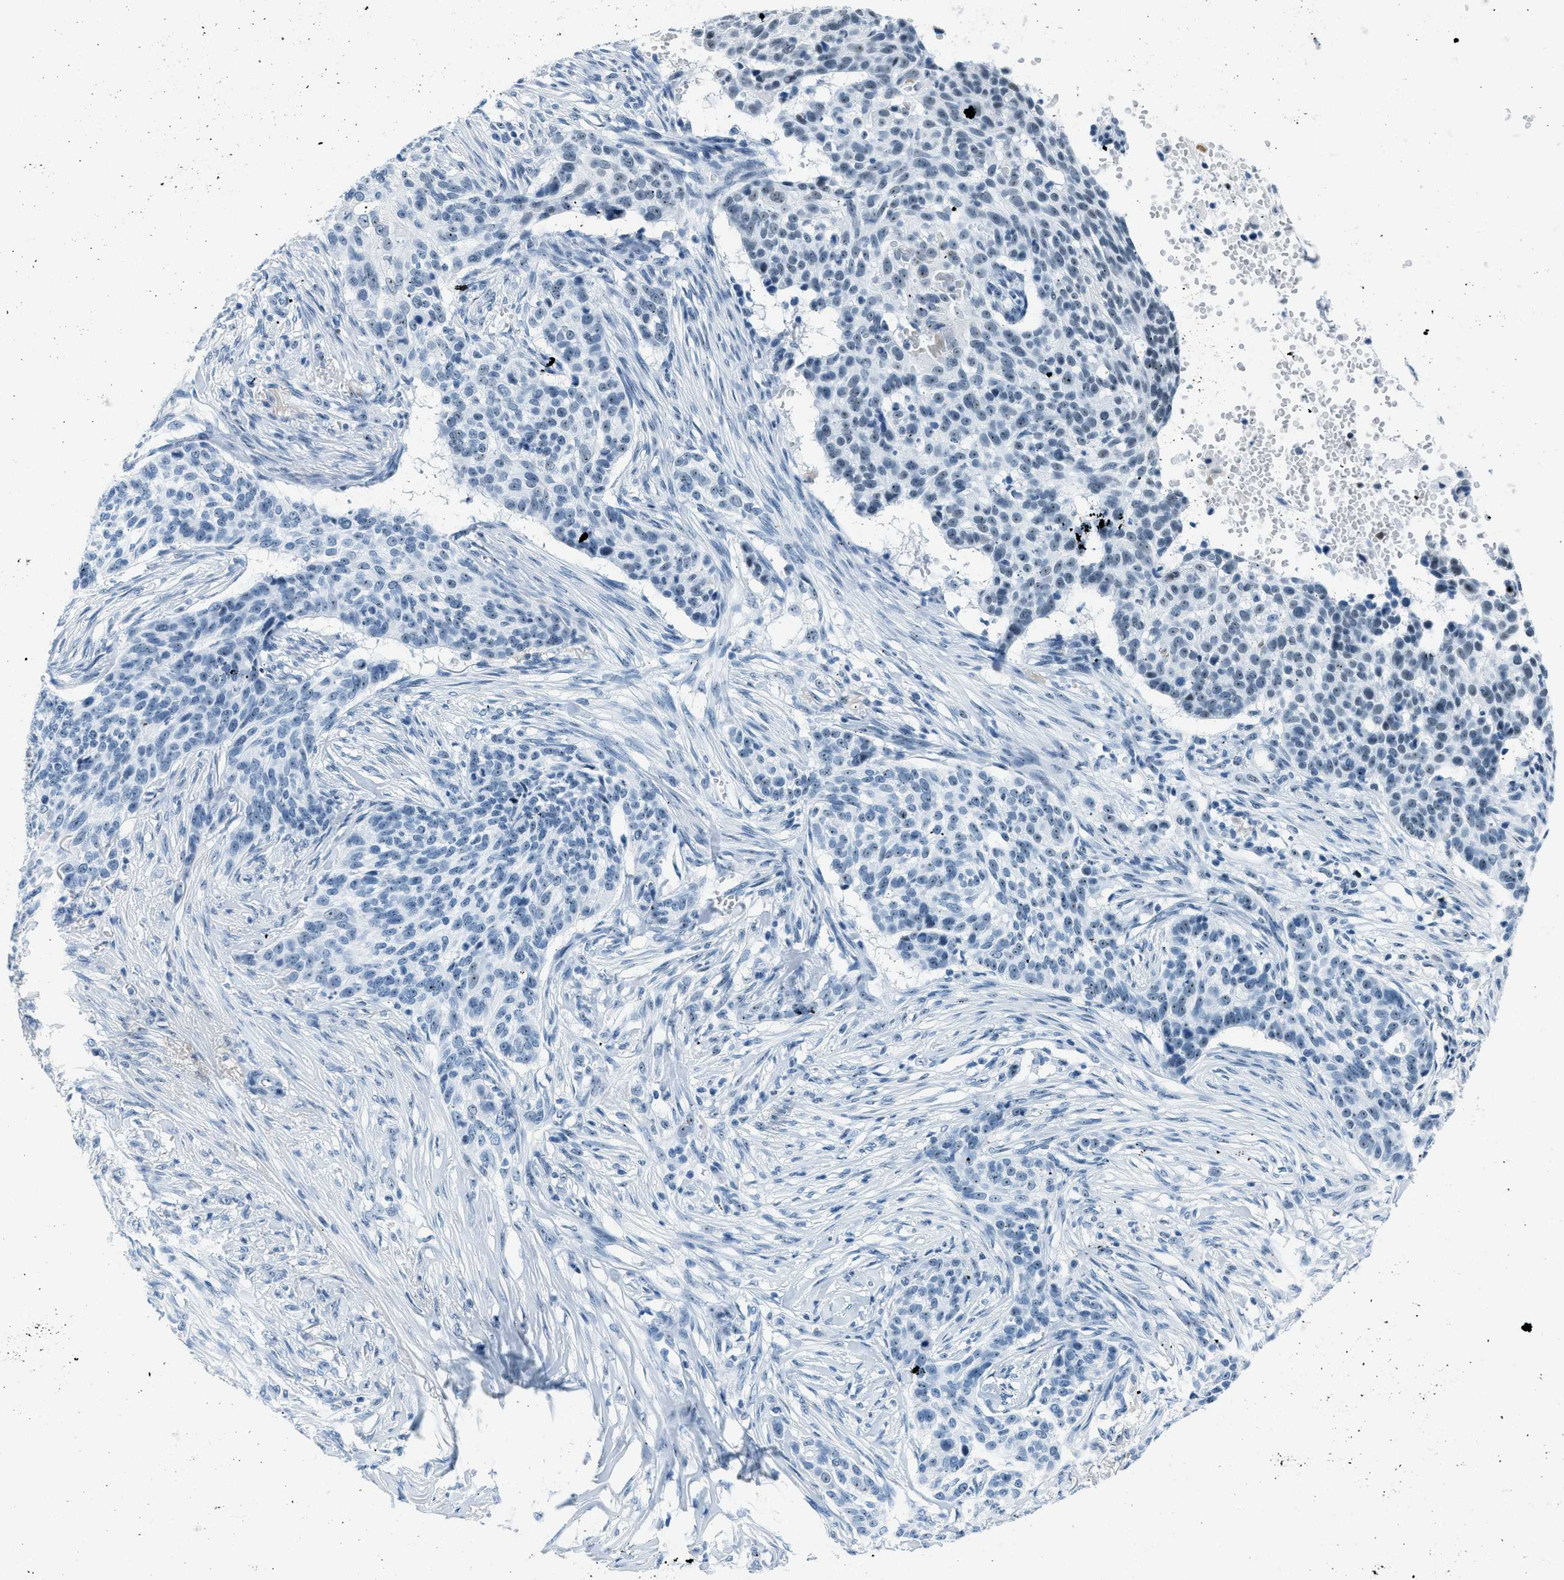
{"staining": {"intensity": "weak", "quantity": "25%-75%", "location": "nuclear"}, "tissue": "skin cancer", "cell_type": "Tumor cells", "image_type": "cancer", "snomed": [{"axis": "morphology", "description": "Basal cell carcinoma"}, {"axis": "topography", "description": "Skin"}], "caption": "This histopathology image exhibits basal cell carcinoma (skin) stained with IHC to label a protein in brown. The nuclear of tumor cells show weak positivity for the protein. Nuclei are counter-stained blue.", "gene": "PLA2G2A", "patient": {"sex": "male", "age": 85}}